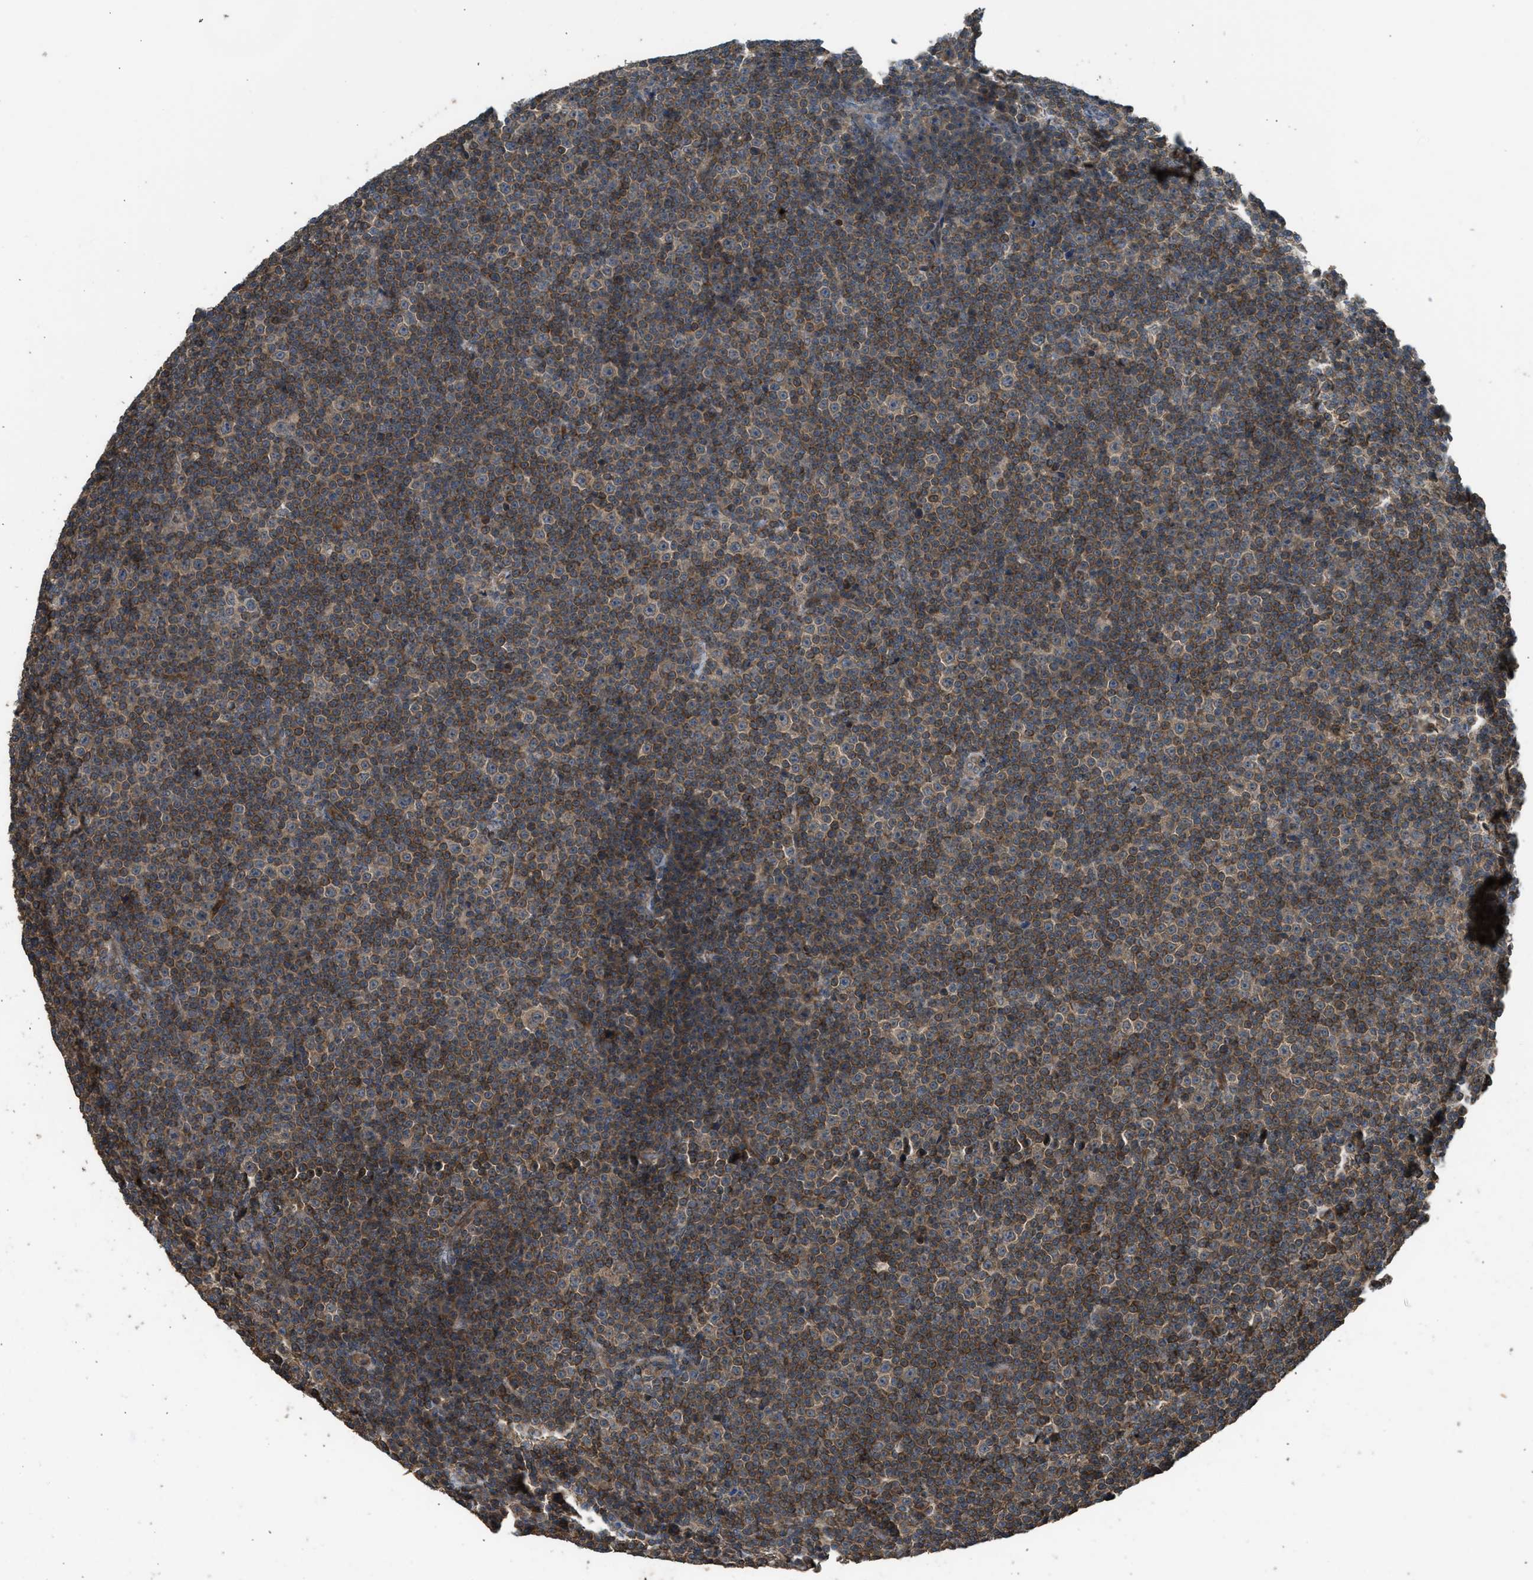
{"staining": {"intensity": "moderate", "quantity": "25%-75%", "location": "cytoplasmic/membranous"}, "tissue": "lymphoma", "cell_type": "Tumor cells", "image_type": "cancer", "snomed": [{"axis": "morphology", "description": "Malignant lymphoma, non-Hodgkin's type, Low grade"}, {"axis": "topography", "description": "Lymph node"}], "caption": "An immunohistochemistry image of neoplastic tissue is shown. Protein staining in brown shows moderate cytoplasmic/membranous positivity in malignant lymphoma, non-Hodgkin's type (low-grade) within tumor cells. (Stains: DAB (3,3'-diaminobenzidine) in brown, nuclei in blue, Microscopy: brightfield microscopy at high magnification).", "gene": "HIP1R", "patient": {"sex": "female", "age": 67}}